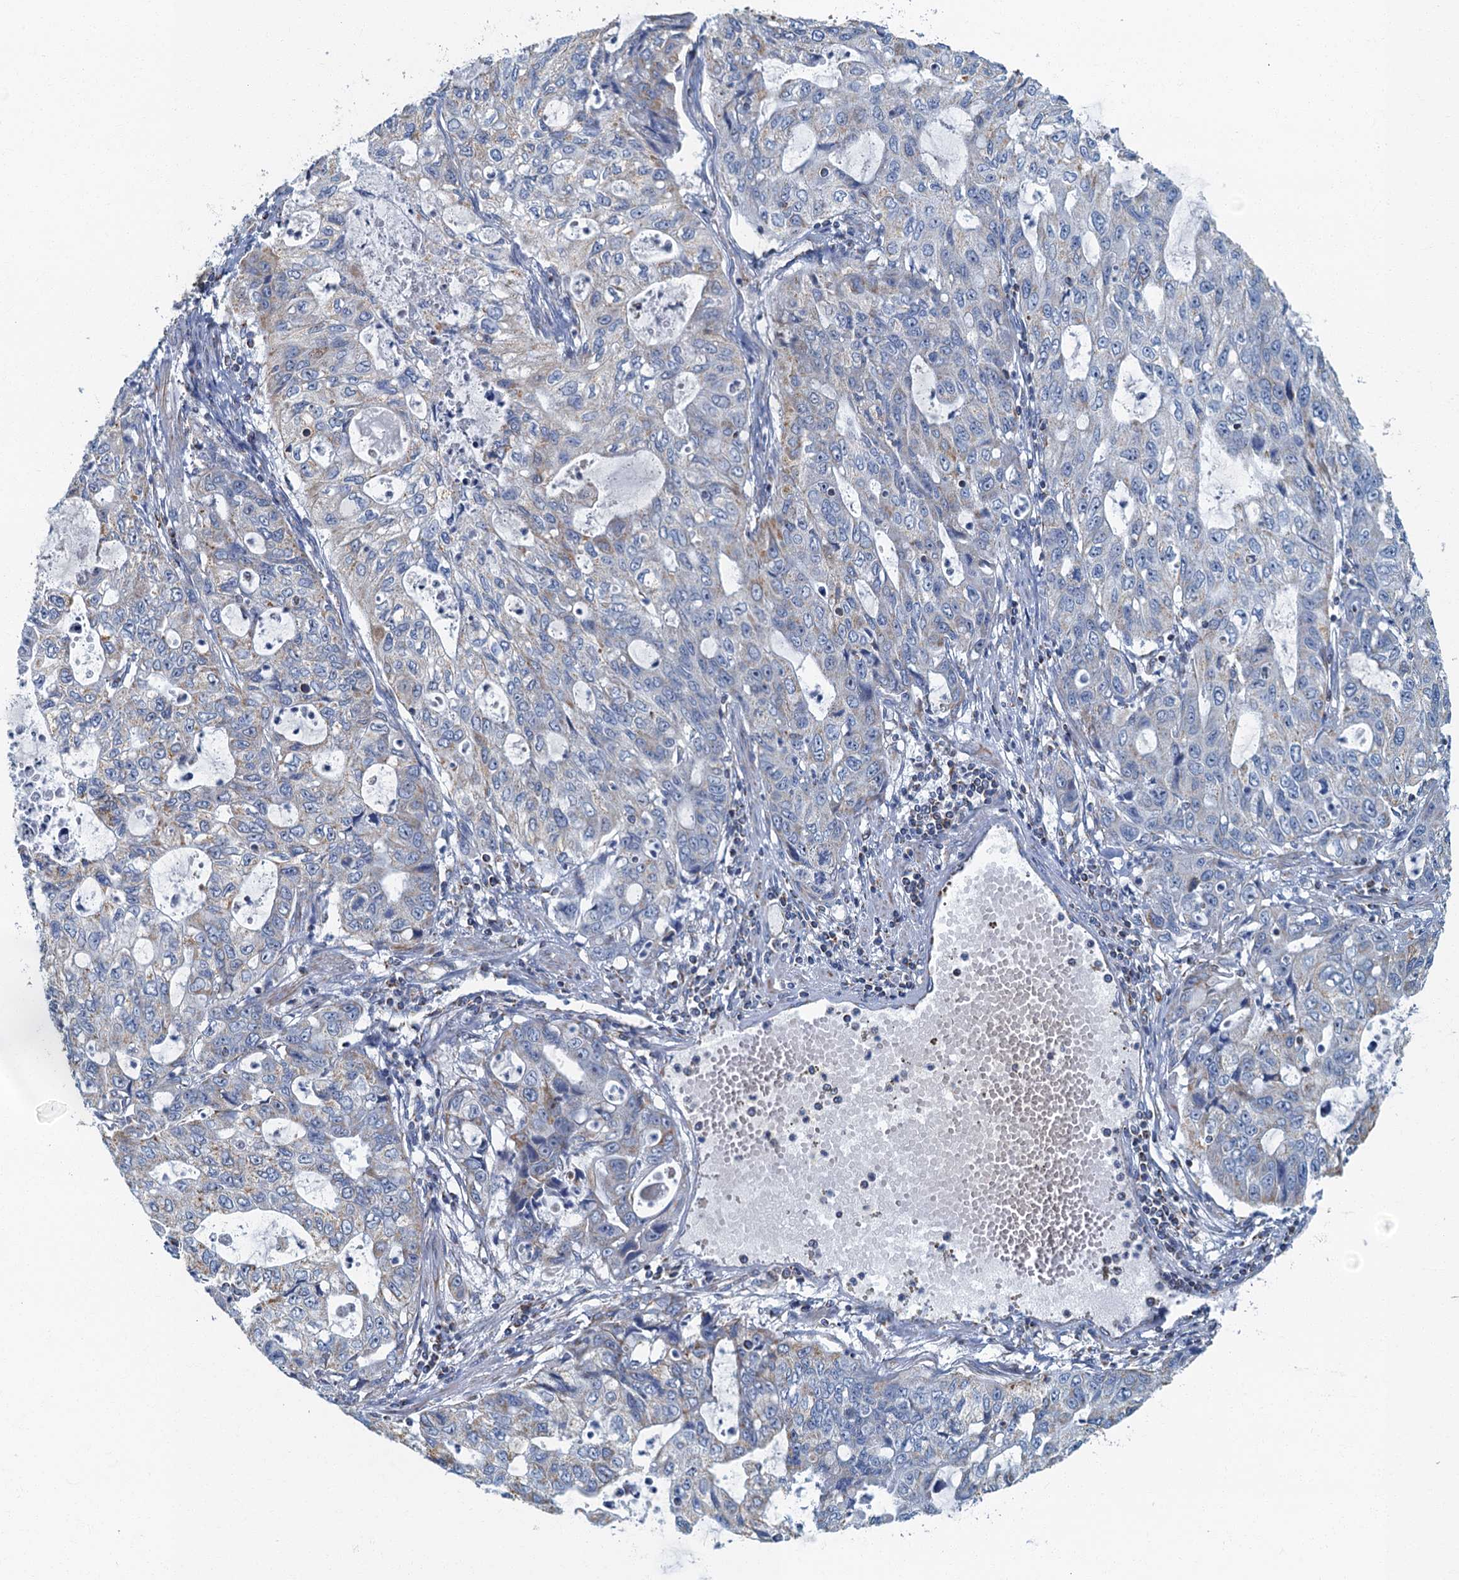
{"staining": {"intensity": "negative", "quantity": "none", "location": "none"}, "tissue": "stomach cancer", "cell_type": "Tumor cells", "image_type": "cancer", "snomed": [{"axis": "morphology", "description": "Adenocarcinoma, NOS"}, {"axis": "topography", "description": "Stomach, upper"}], "caption": "IHC of human stomach adenocarcinoma demonstrates no staining in tumor cells.", "gene": "RAD9B", "patient": {"sex": "female", "age": 52}}